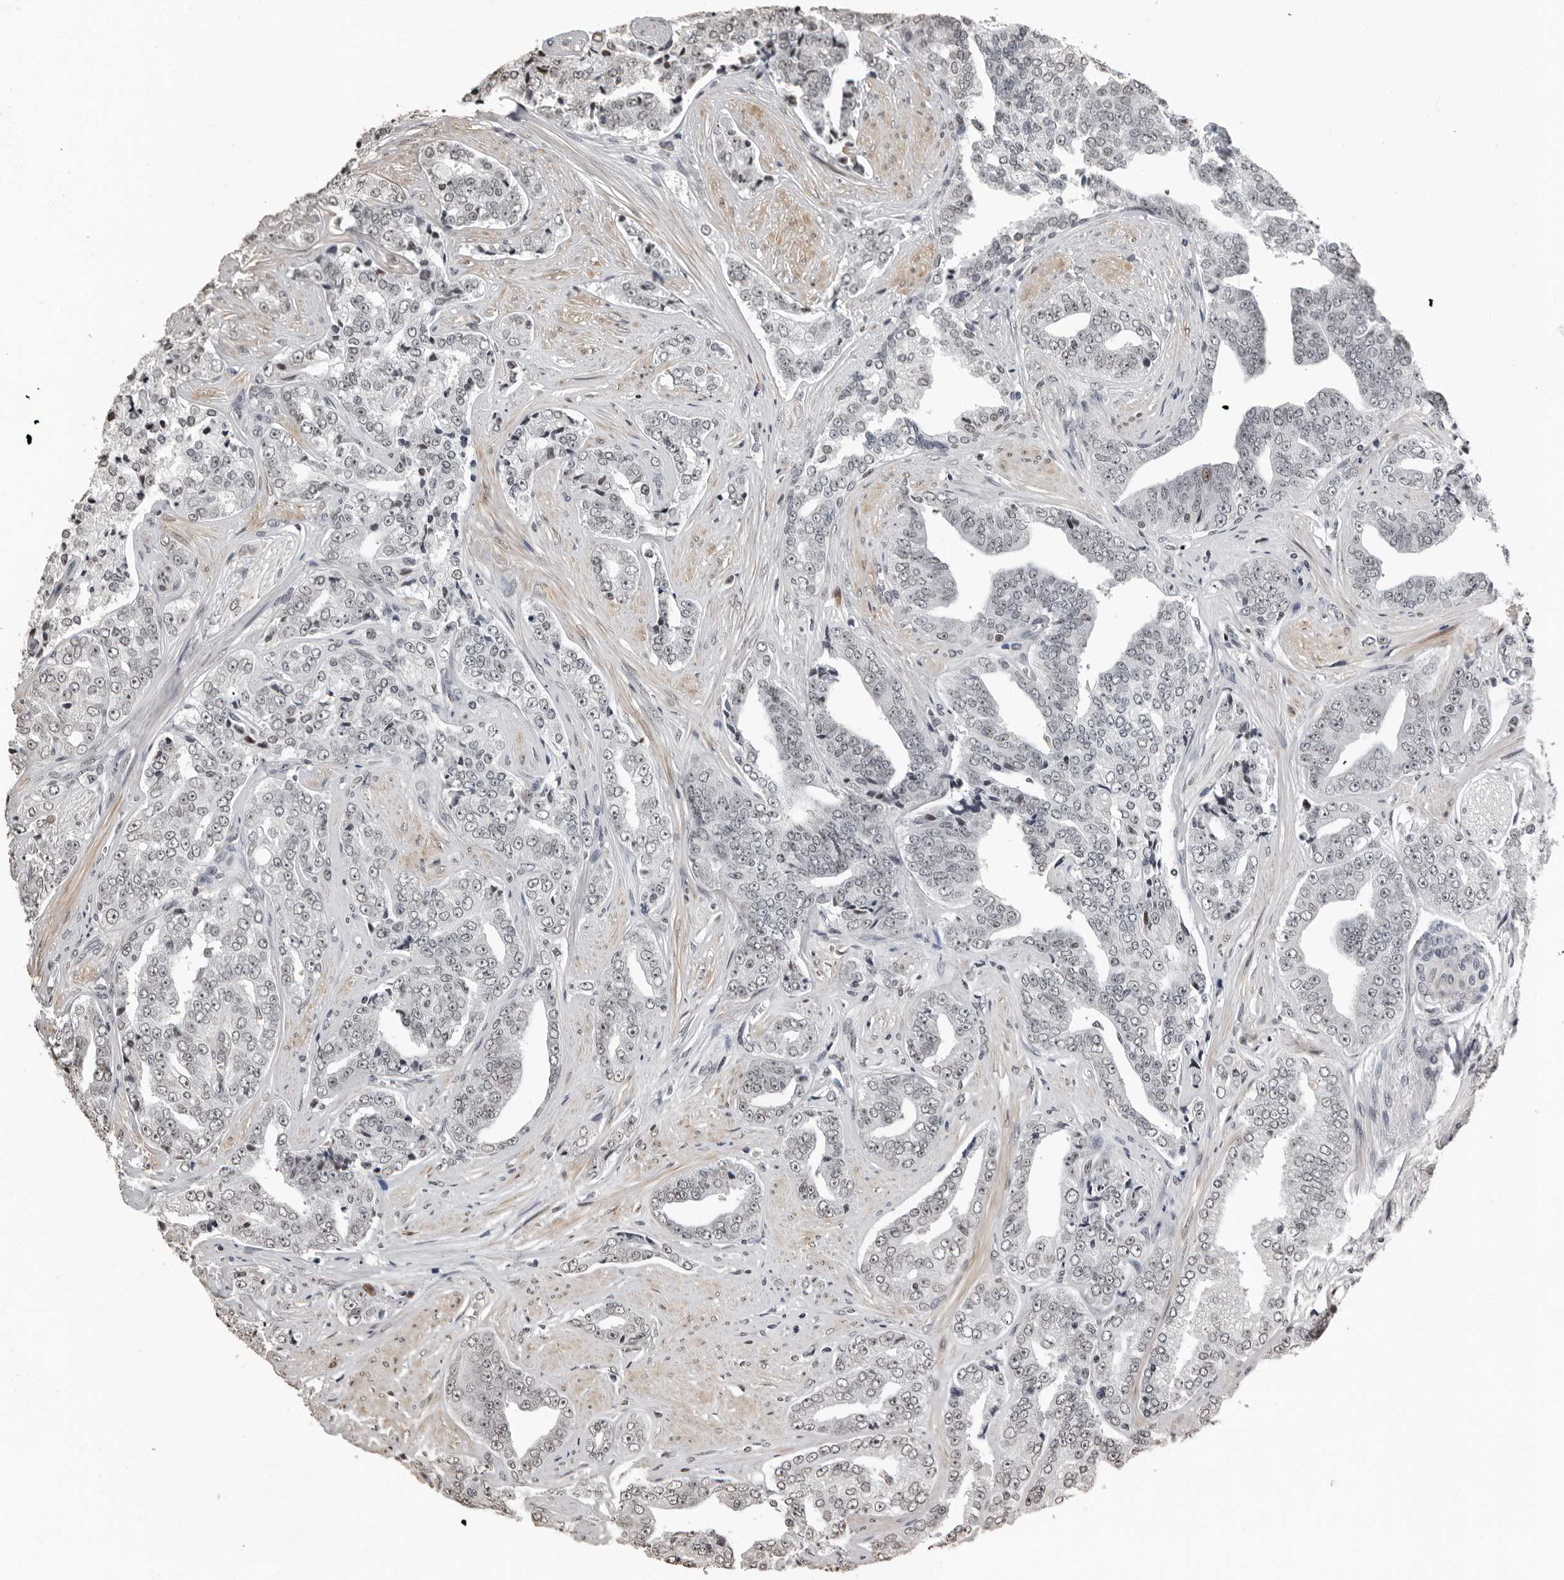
{"staining": {"intensity": "negative", "quantity": "none", "location": "none"}, "tissue": "prostate cancer", "cell_type": "Tumor cells", "image_type": "cancer", "snomed": [{"axis": "morphology", "description": "Adenocarcinoma, High grade"}, {"axis": "topography", "description": "Prostate"}], "caption": "Protein analysis of prostate cancer (adenocarcinoma (high-grade)) exhibits no significant positivity in tumor cells.", "gene": "ORC1", "patient": {"sex": "male", "age": 71}}